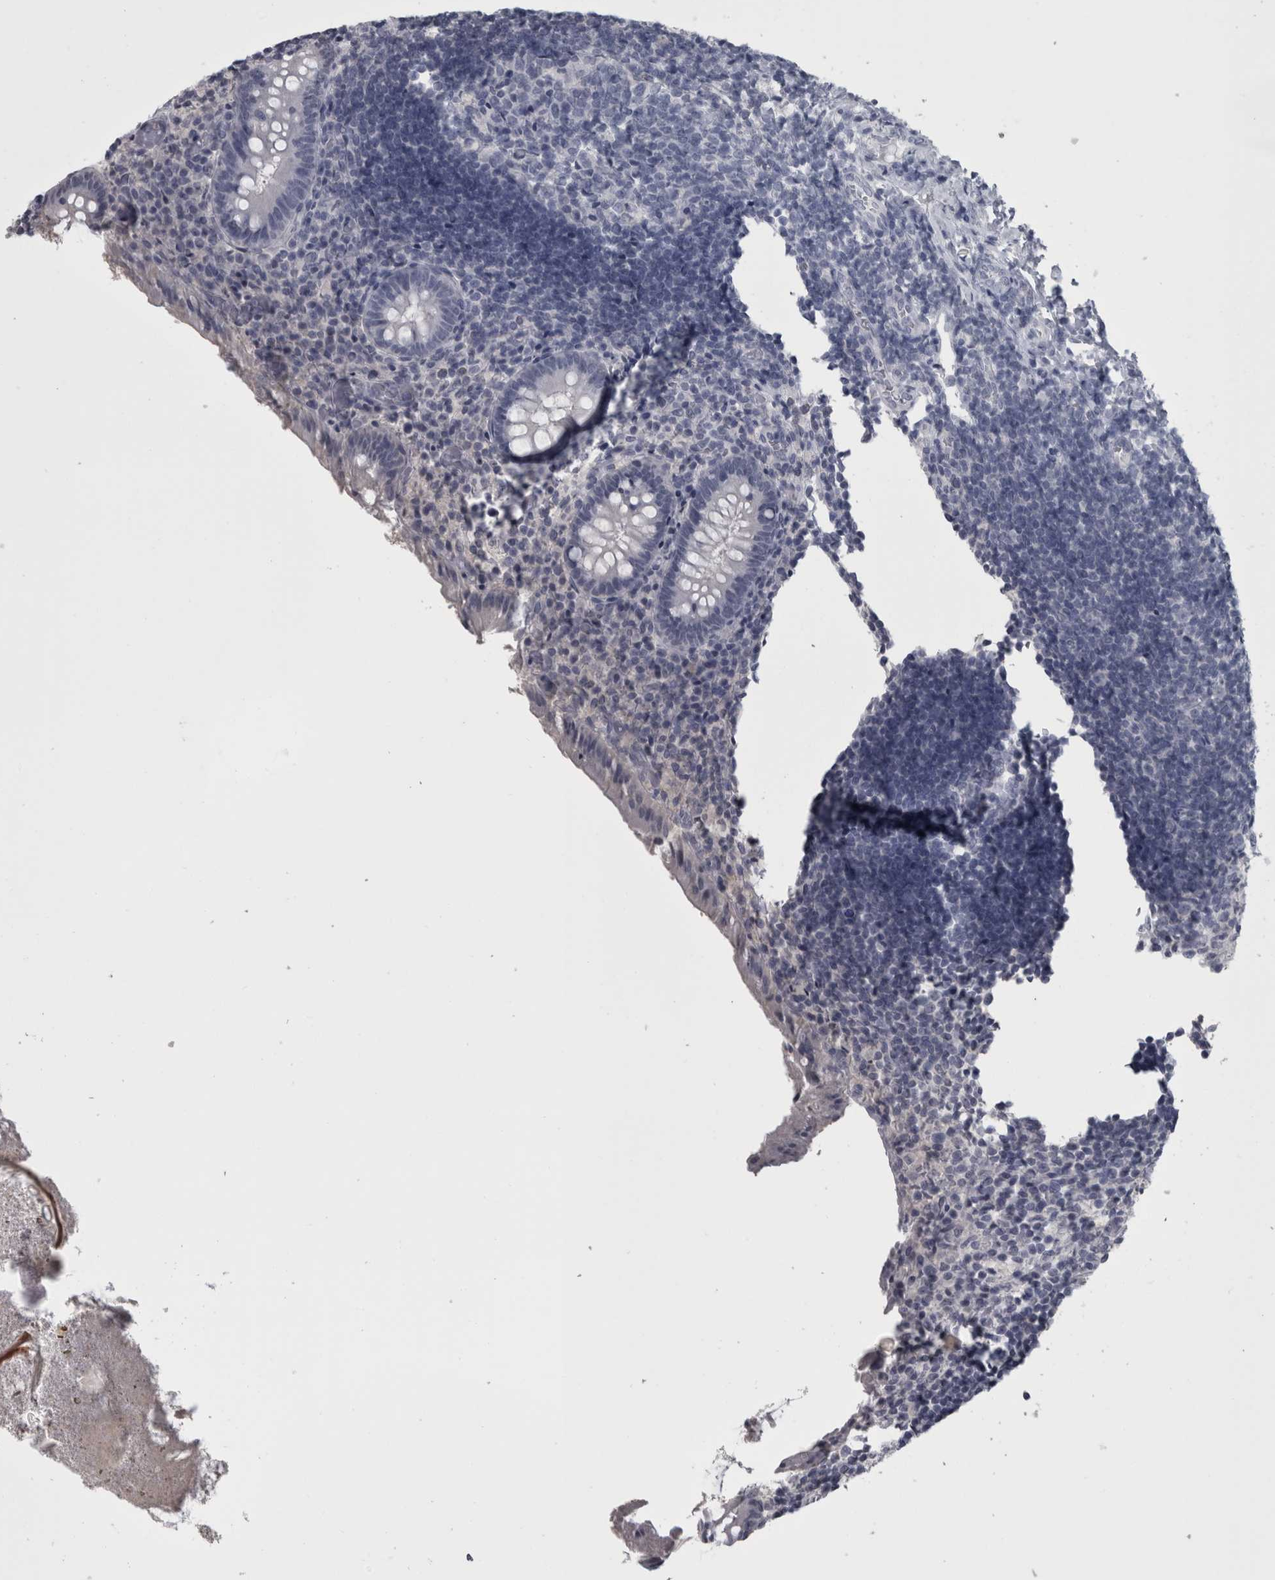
{"staining": {"intensity": "negative", "quantity": "none", "location": "none"}, "tissue": "appendix", "cell_type": "Glandular cells", "image_type": "normal", "snomed": [{"axis": "morphology", "description": "Normal tissue, NOS"}, {"axis": "topography", "description": "Appendix"}], "caption": "The photomicrograph exhibits no staining of glandular cells in benign appendix. The staining is performed using DAB (3,3'-diaminobenzidine) brown chromogen with nuclei counter-stained in using hematoxylin.", "gene": "APRT", "patient": {"sex": "female", "age": 17}}